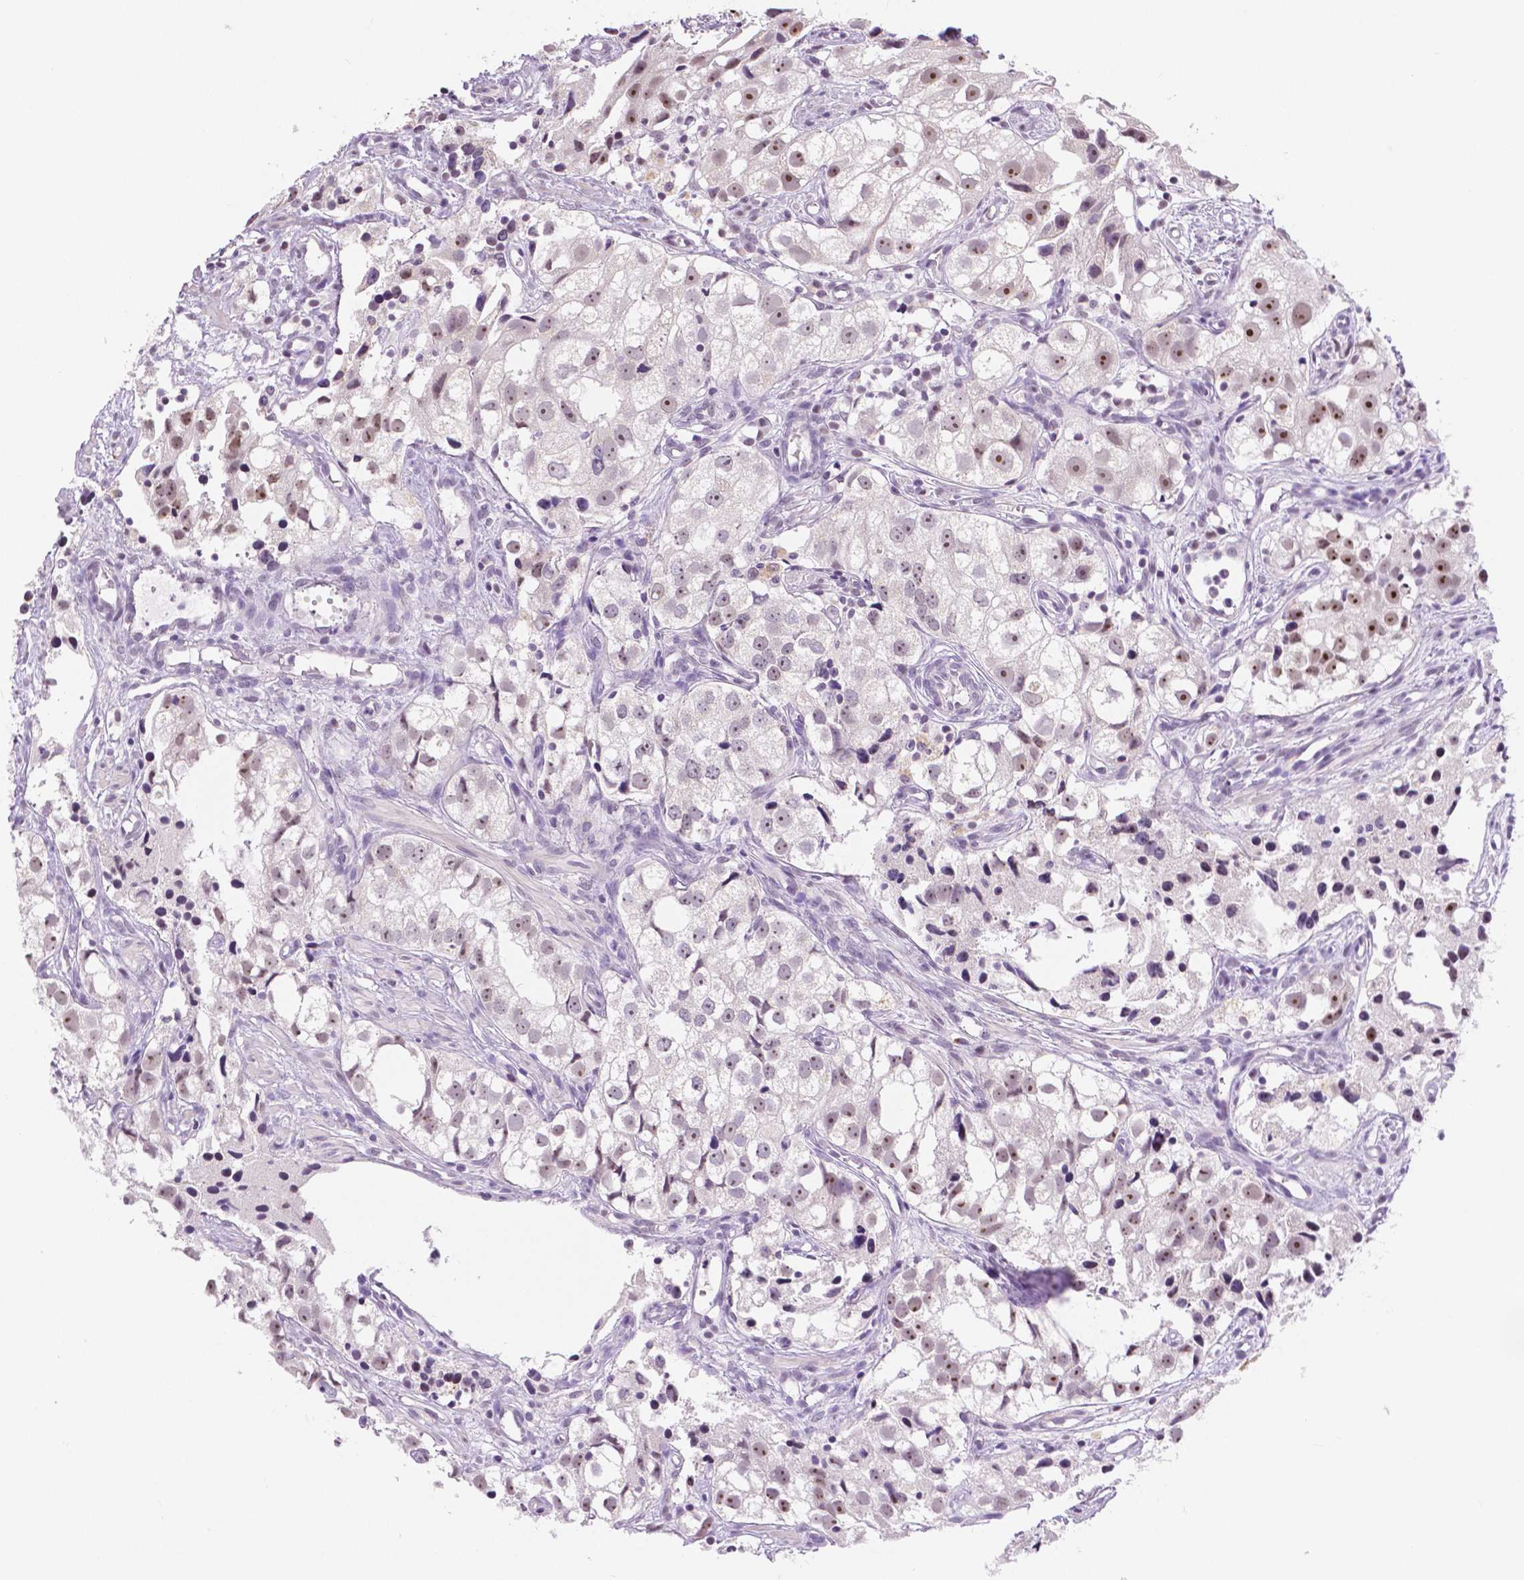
{"staining": {"intensity": "weak", "quantity": "25%-75%", "location": "nuclear"}, "tissue": "prostate cancer", "cell_type": "Tumor cells", "image_type": "cancer", "snomed": [{"axis": "morphology", "description": "Adenocarcinoma, High grade"}, {"axis": "topography", "description": "Prostate"}], "caption": "Immunohistochemistry of prostate cancer reveals low levels of weak nuclear expression in about 25%-75% of tumor cells.", "gene": "NHP2", "patient": {"sex": "male", "age": 68}}